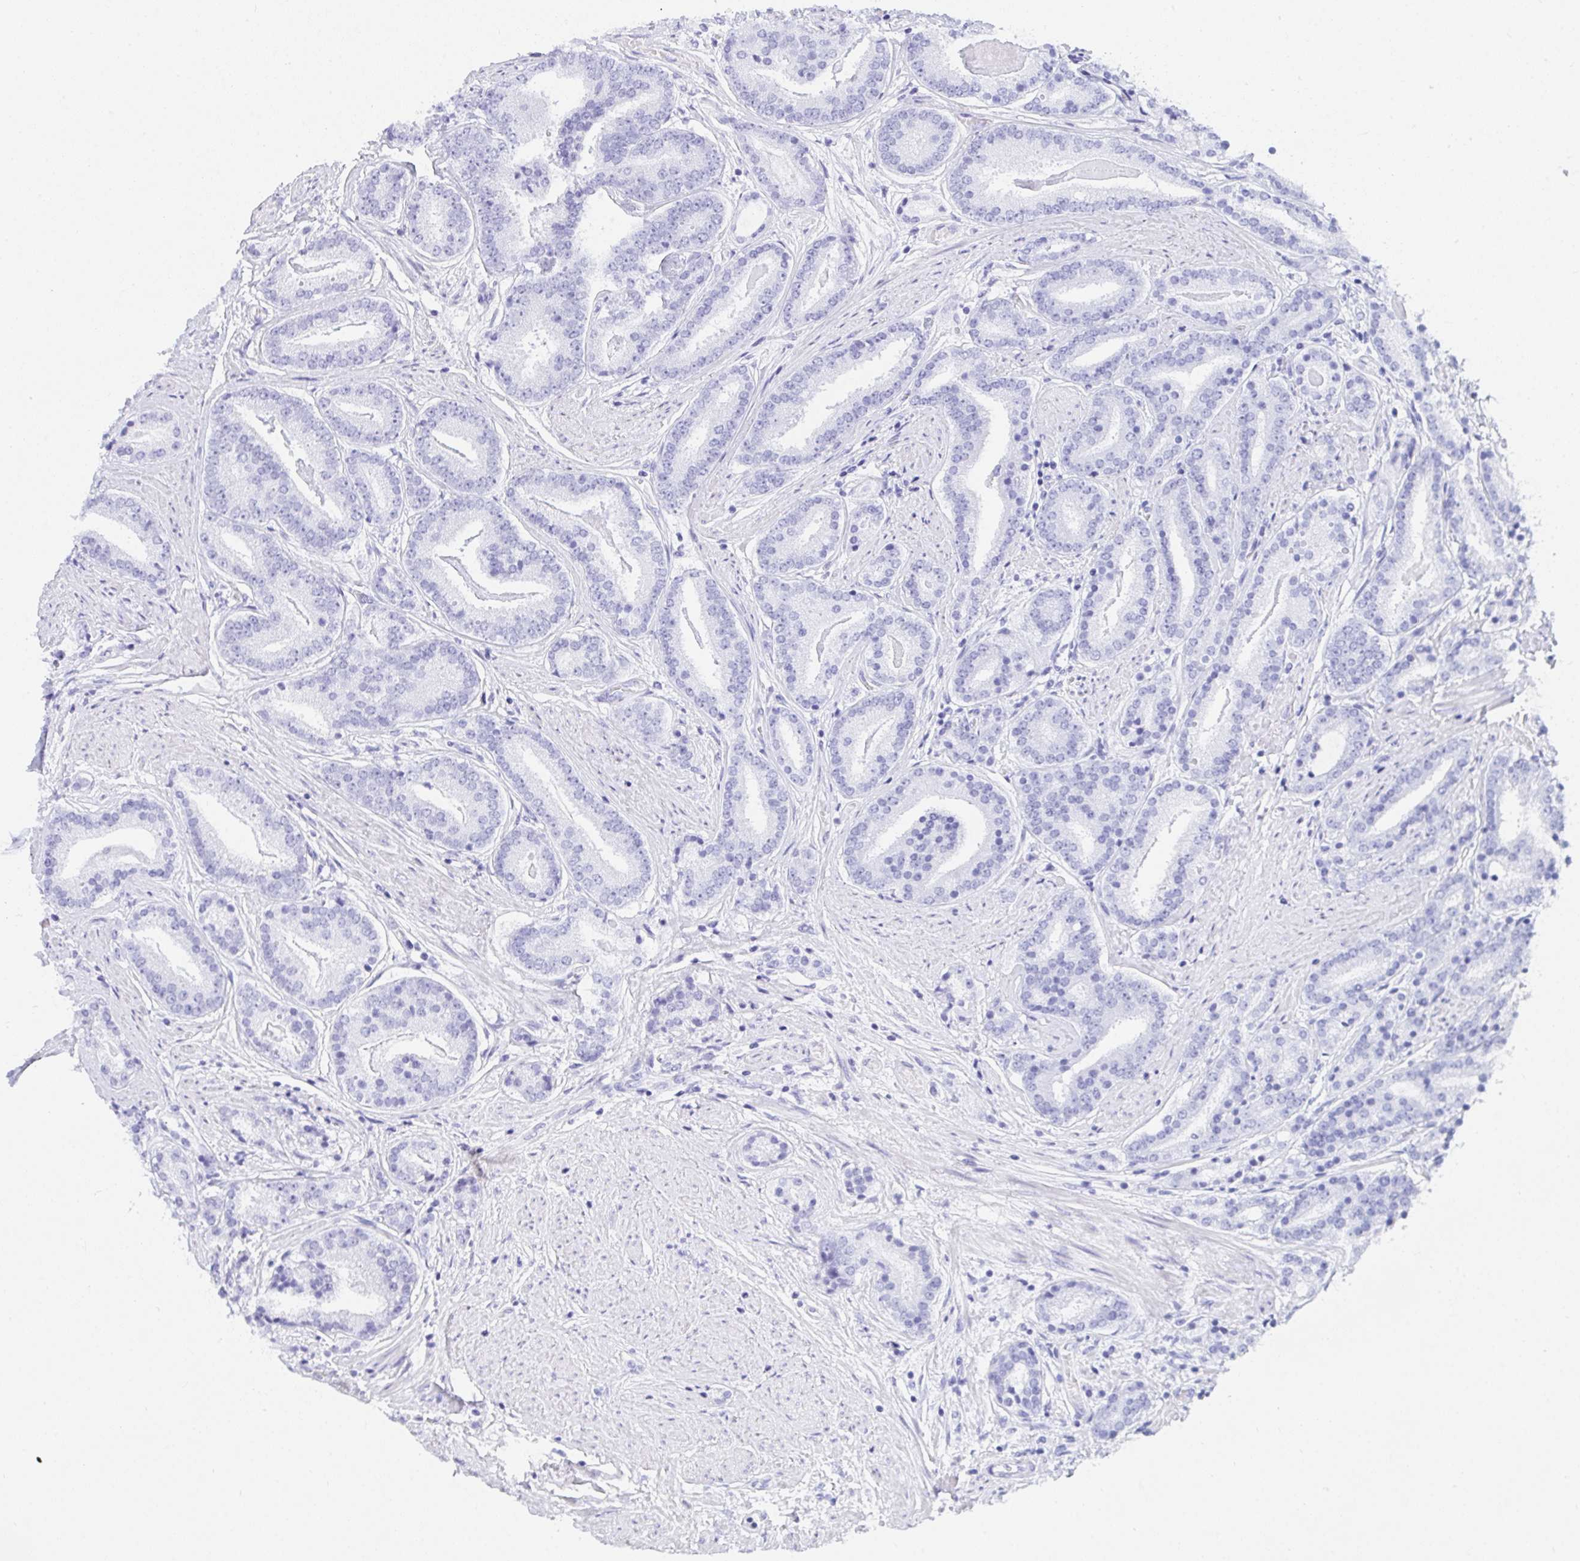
{"staining": {"intensity": "negative", "quantity": "none", "location": "none"}, "tissue": "prostate cancer", "cell_type": "Tumor cells", "image_type": "cancer", "snomed": [{"axis": "morphology", "description": "Adenocarcinoma, High grade"}, {"axis": "topography", "description": "Prostate"}], "caption": "This is an immunohistochemistry (IHC) histopathology image of high-grade adenocarcinoma (prostate). There is no positivity in tumor cells.", "gene": "ZNF182", "patient": {"sex": "male", "age": 63}}